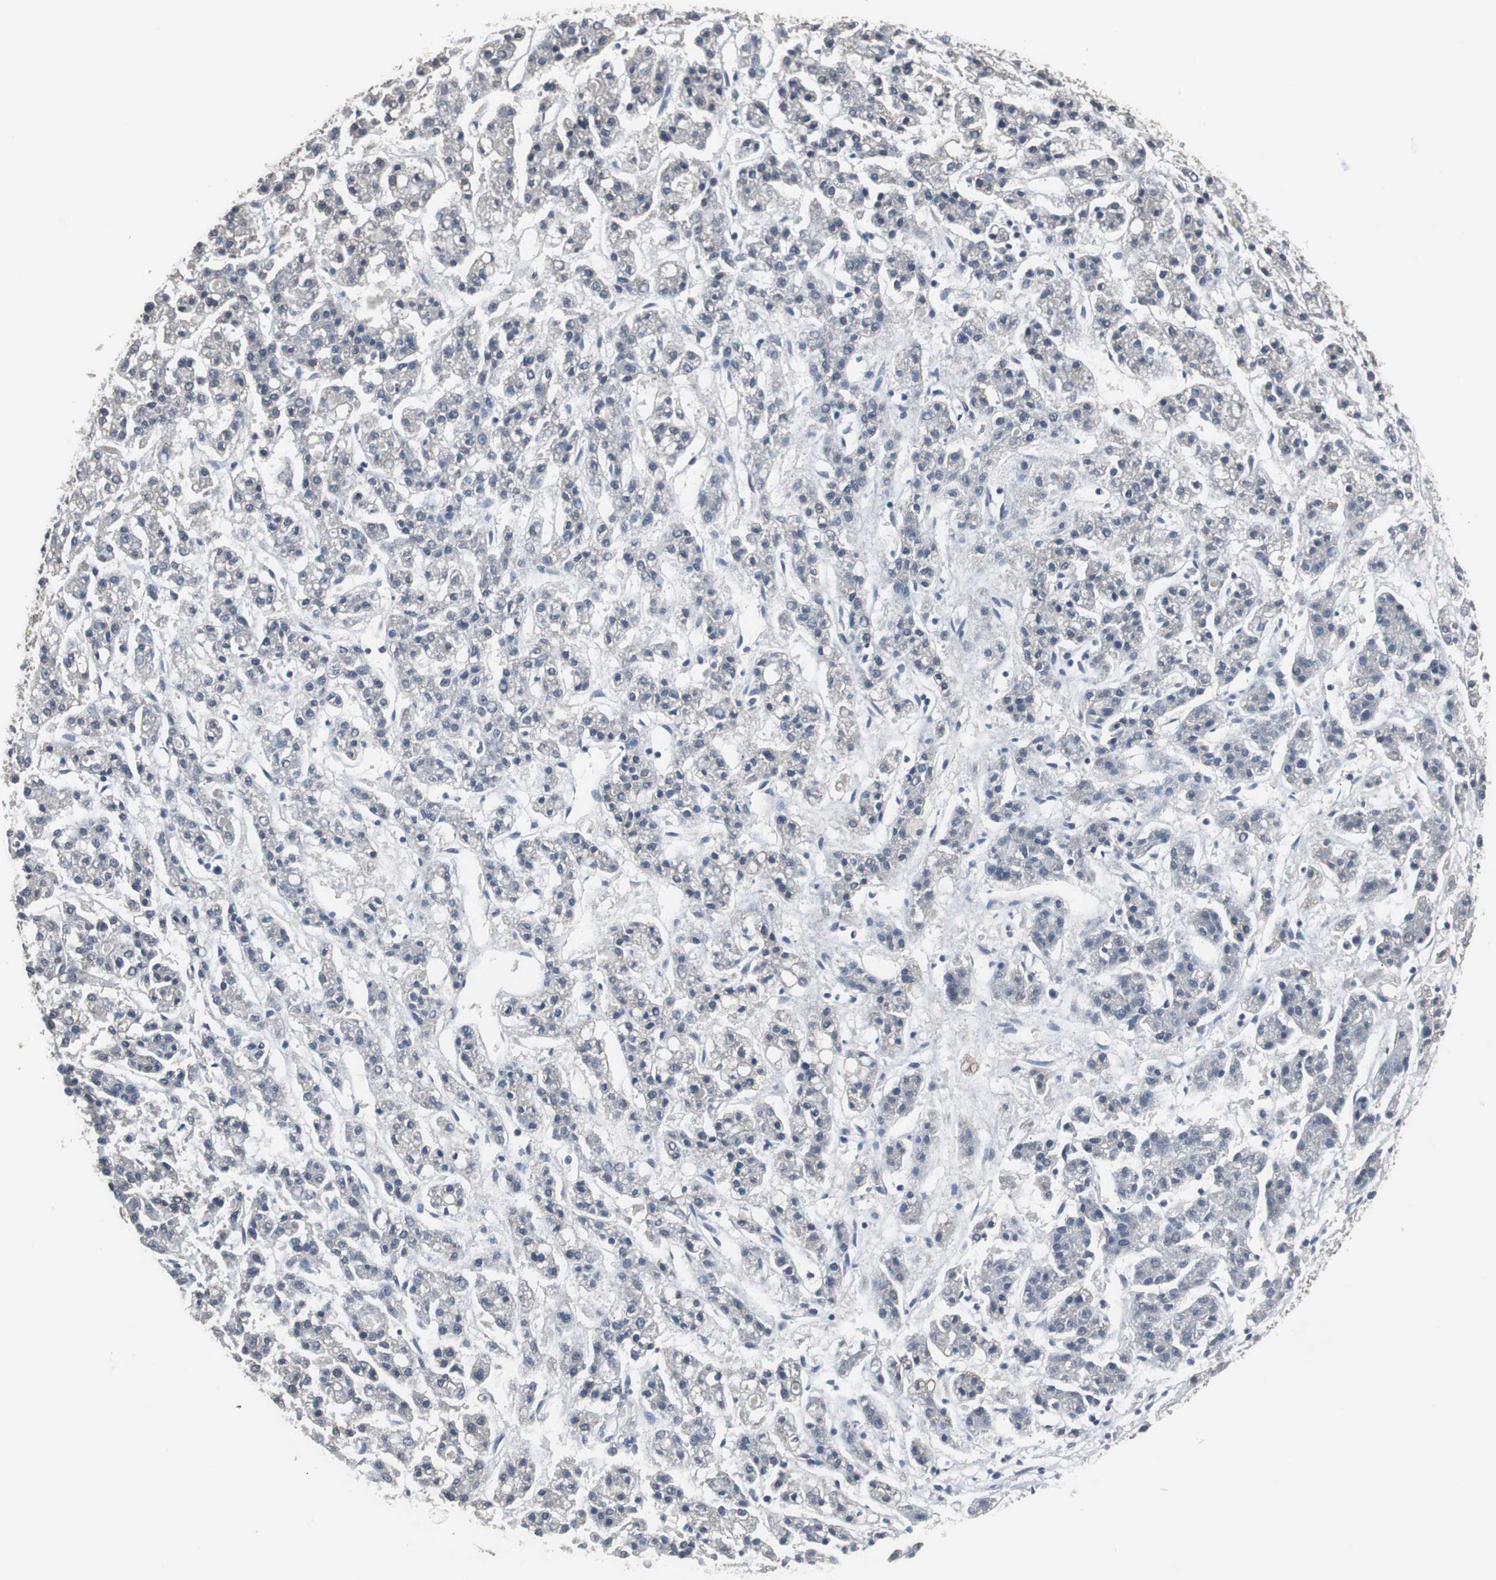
{"staining": {"intensity": "negative", "quantity": "none", "location": "none"}, "tissue": "liver cancer", "cell_type": "Tumor cells", "image_type": "cancer", "snomed": [{"axis": "morphology", "description": "Carcinoma, Hepatocellular, NOS"}, {"axis": "topography", "description": "Liver"}], "caption": "Photomicrograph shows no significant protein expression in tumor cells of liver cancer.", "gene": "ZHX2", "patient": {"sex": "male", "age": 70}}